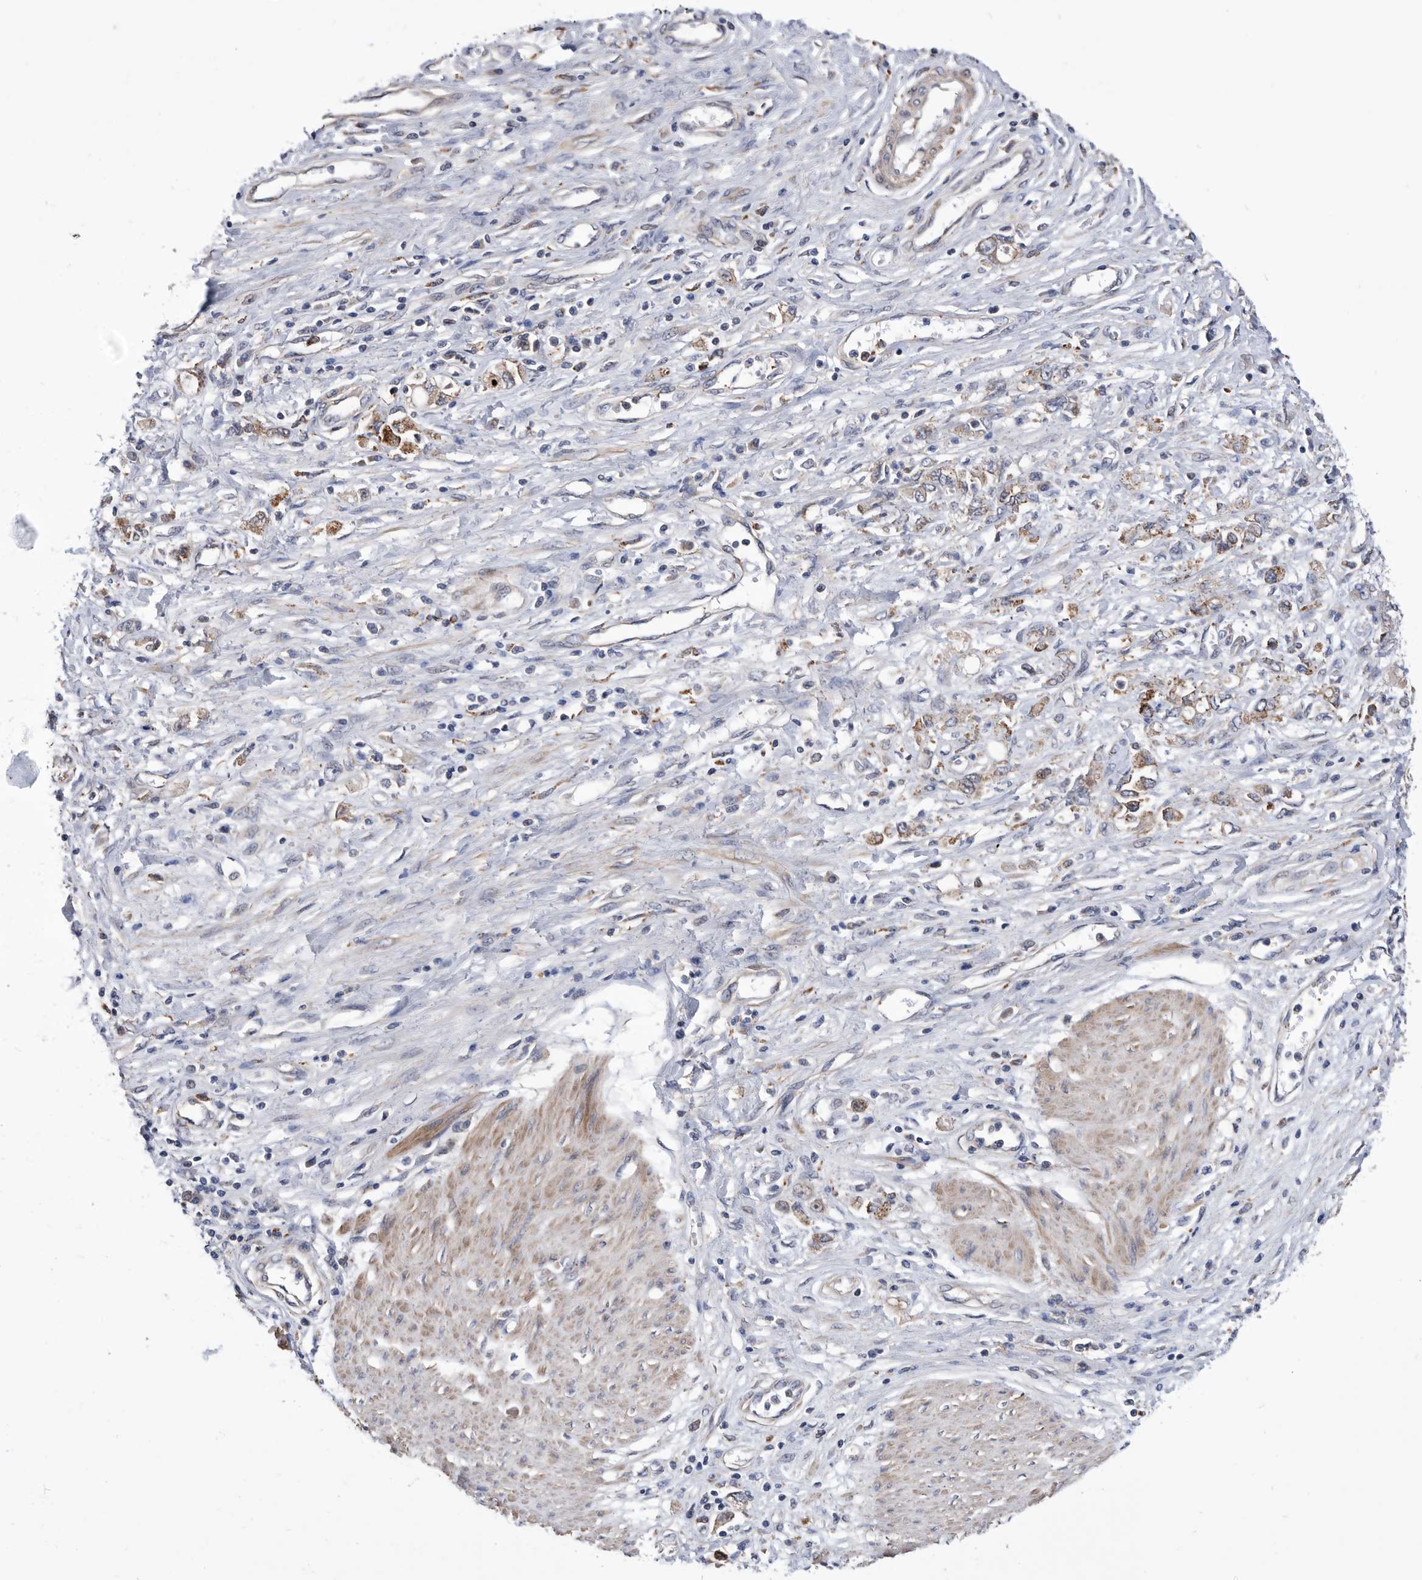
{"staining": {"intensity": "moderate", "quantity": "25%-75%", "location": "cytoplasmic/membranous"}, "tissue": "stomach cancer", "cell_type": "Tumor cells", "image_type": "cancer", "snomed": [{"axis": "morphology", "description": "Adenocarcinoma, NOS"}, {"axis": "topography", "description": "Stomach"}], "caption": "Tumor cells reveal medium levels of moderate cytoplasmic/membranous expression in approximately 25%-75% of cells in stomach adenocarcinoma. Ihc stains the protein in brown and the nuclei are stained blue.", "gene": "BAIAP3", "patient": {"sex": "female", "age": 76}}